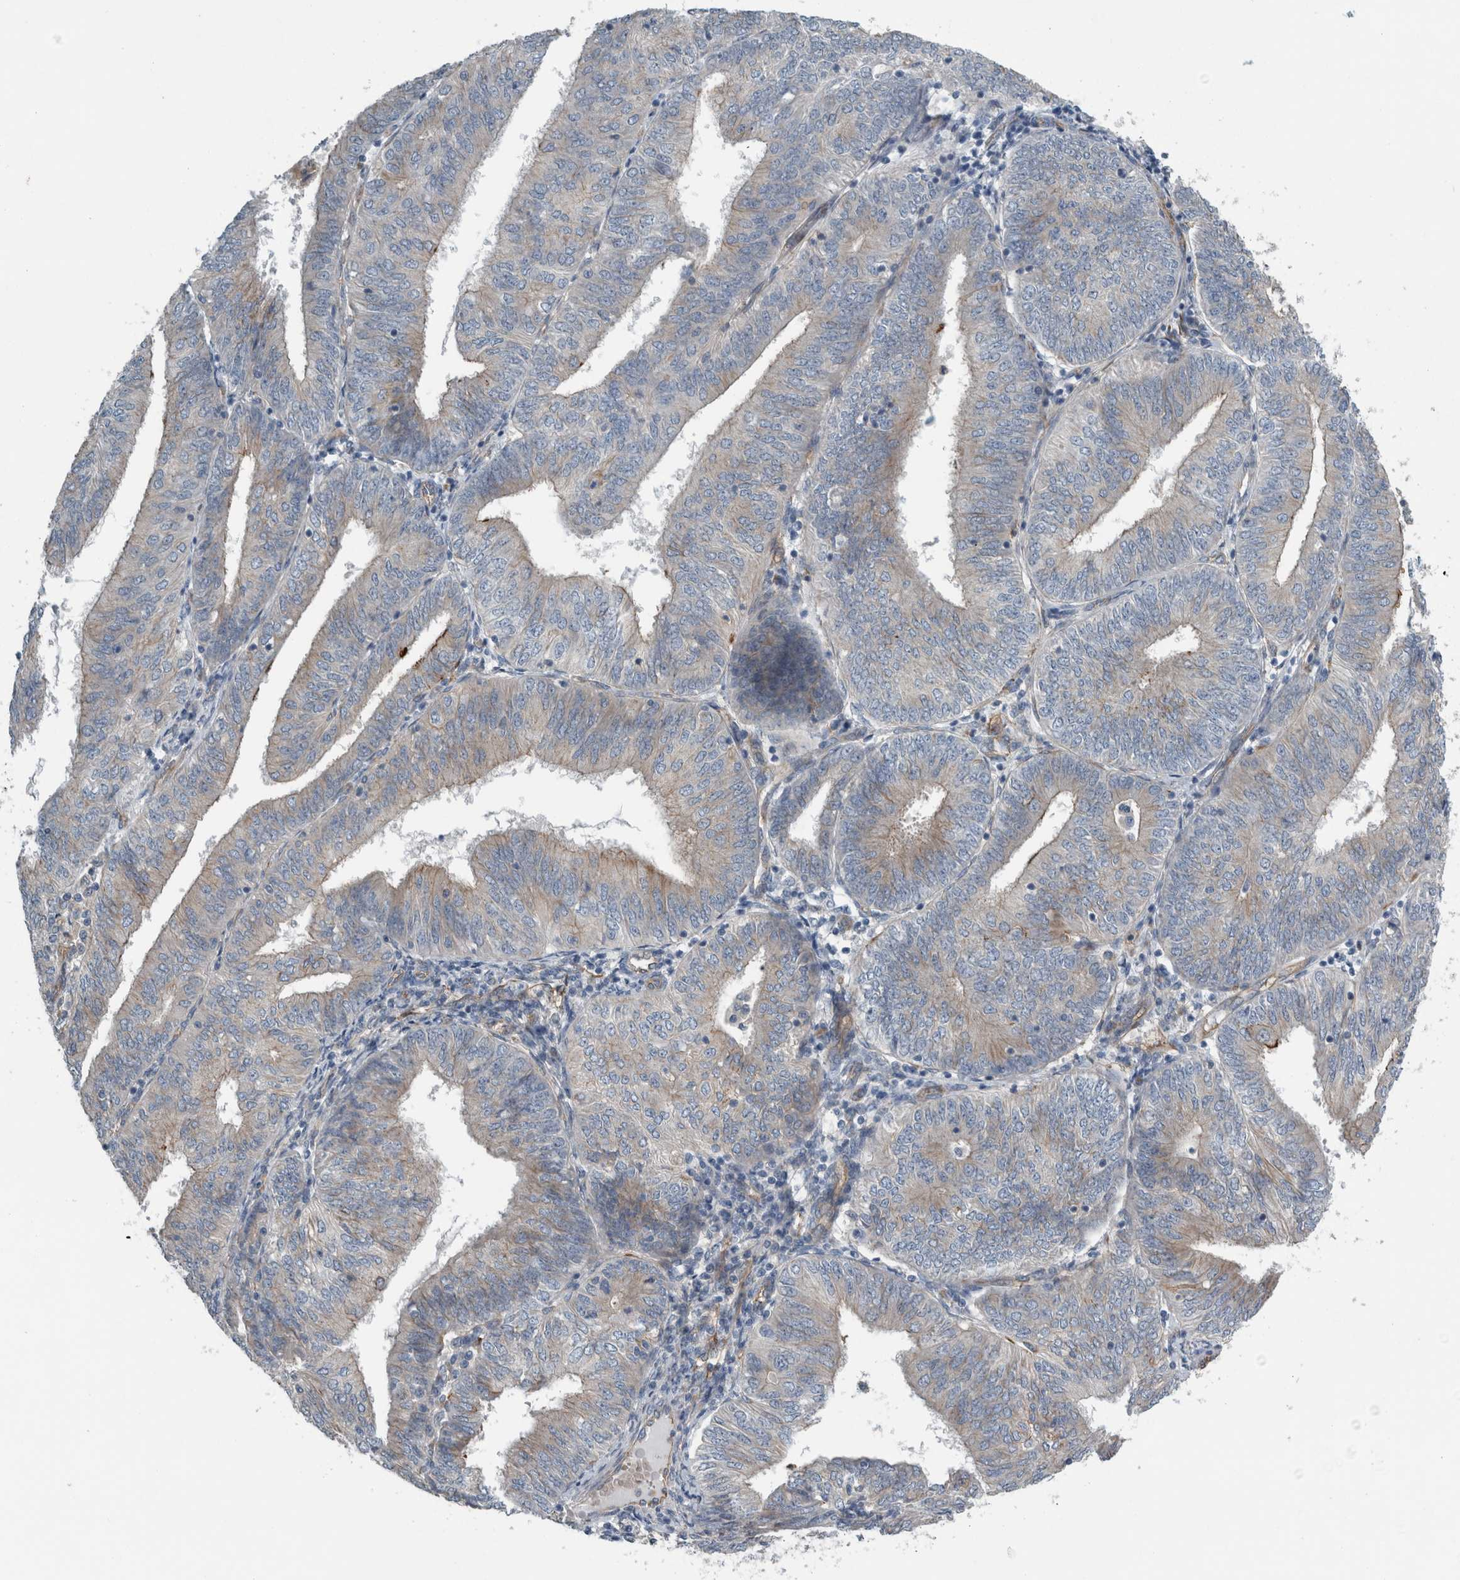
{"staining": {"intensity": "weak", "quantity": "25%-75%", "location": "cytoplasmic/membranous"}, "tissue": "endometrial cancer", "cell_type": "Tumor cells", "image_type": "cancer", "snomed": [{"axis": "morphology", "description": "Adenocarcinoma, NOS"}, {"axis": "topography", "description": "Endometrium"}], "caption": "Protein expression analysis of endometrial cancer displays weak cytoplasmic/membranous staining in approximately 25%-75% of tumor cells.", "gene": "GLT8D2", "patient": {"sex": "female", "age": 58}}